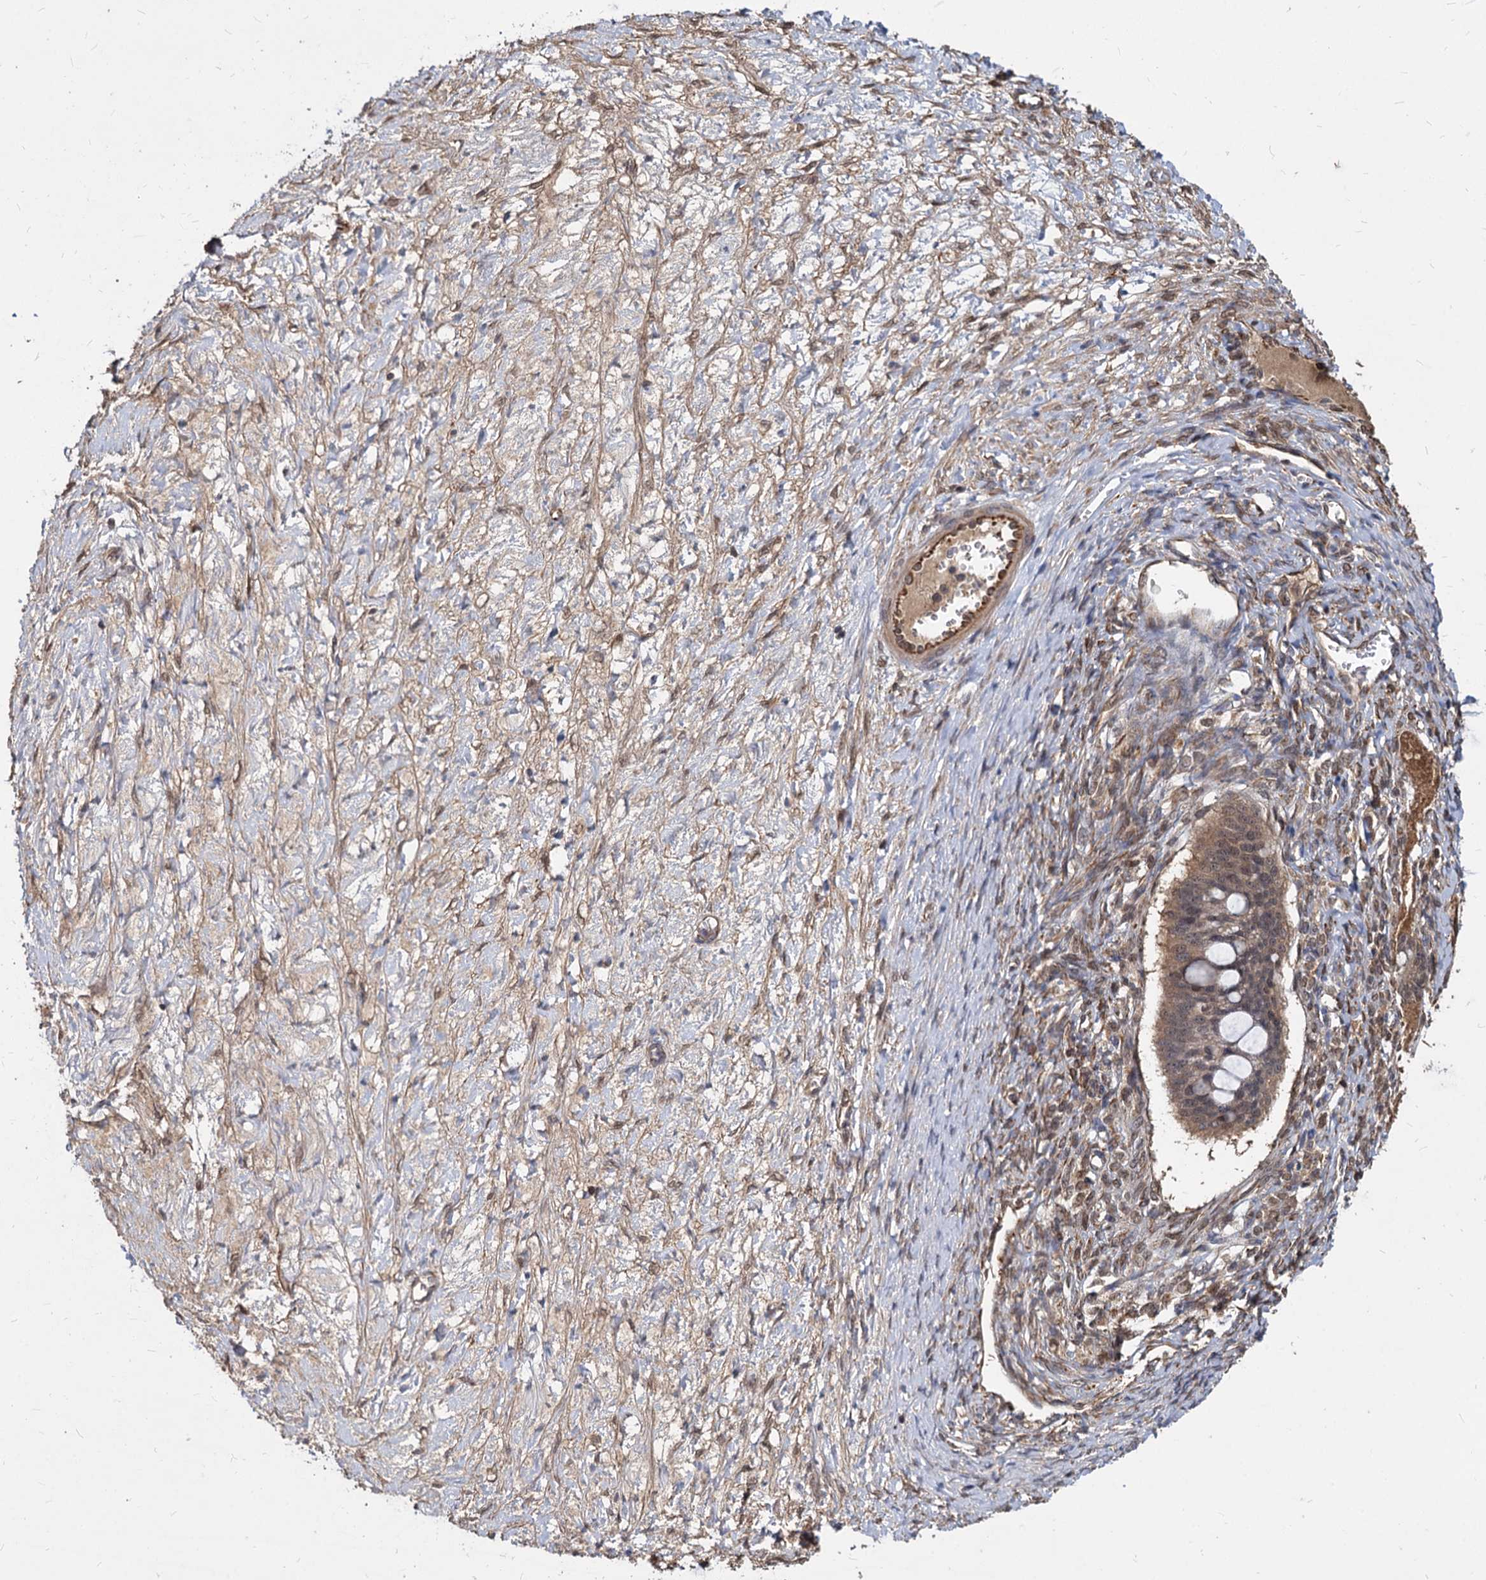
{"staining": {"intensity": "weak", "quantity": ">75%", "location": "cytoplasmic/membranous,nuclear"}, "tissue": "ovarian cancer", "cell_type": "Tumor cells", "image_type": "cancer", "snomed": [{"axis": "morphology", "description": "Cystadenocarcinoma, mucinous, NOS"}, {"axis": "topography", "description": "Ovary"}], "caption": "Immunohistochemistry histopathology image of neoplastic tissue: human ovarian cancer stained using immunohistochemistry (IHC) exhibits low levels of weak protein expression localized specifically in the cytoplasmic/membranous and nuclear of tumor cells, appearing as a cytoplasmic/membranous and nuclear brown color.", "gene": "PSMD4", "patient": {"sex": "female", "age": 73}}